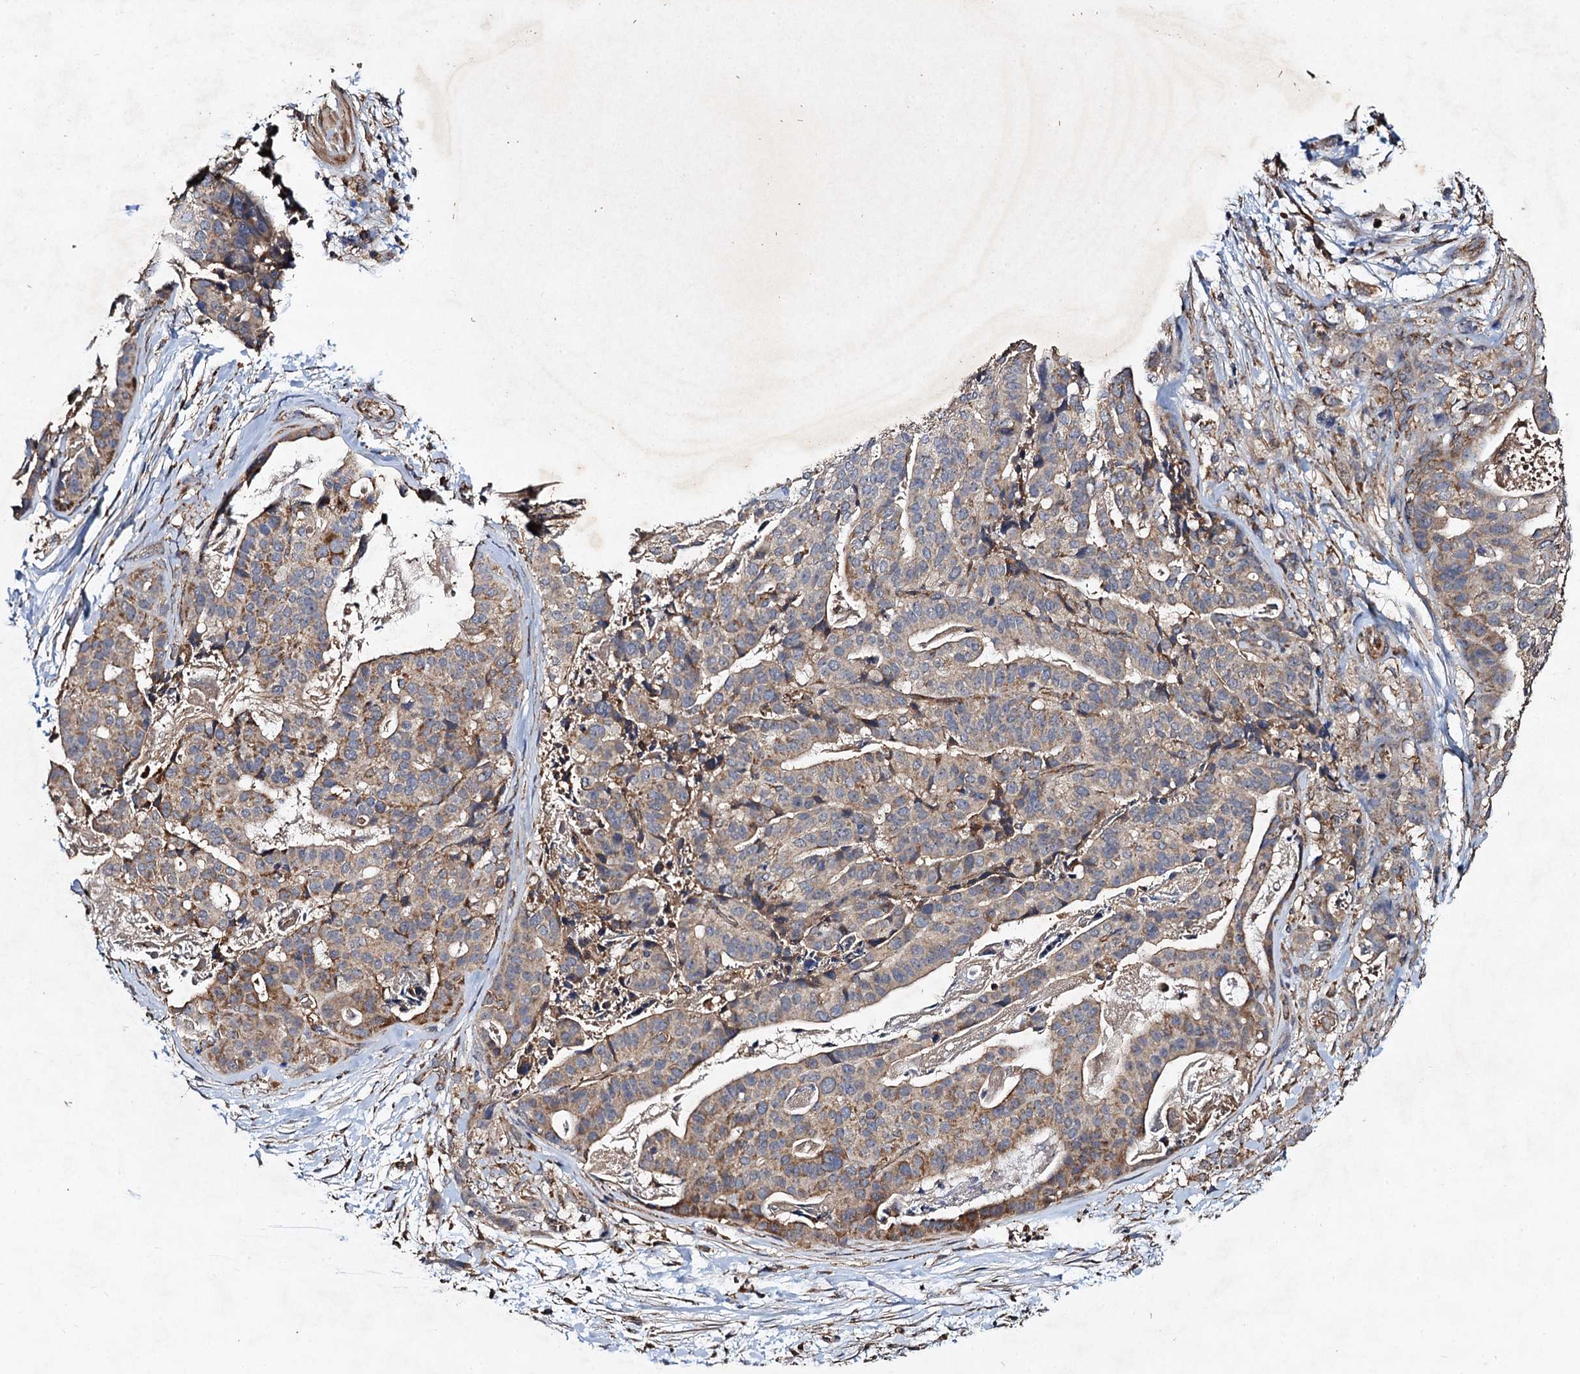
{"staining": {"intensity": "moderate", "quantity": "<25%", "location": "cytoplasmic/membranous"}, "tissue": "stomach cancer", "cell_type": "Tumor cells", "image_type": "cancer", "snomed": [{"axis": "morphology", "description": "Adenocarcinoma, NOS"}, {"axis": "topography", "description": "Stomach"}], "caption": "Tumor cells show low levels of moderate cytoplasmic/membranous expression in about <25% of cells in human stomach cancer (adenocarcinoma).", "gene": "NDUFA13", "patient": {"sex": "male", "age": 48}}